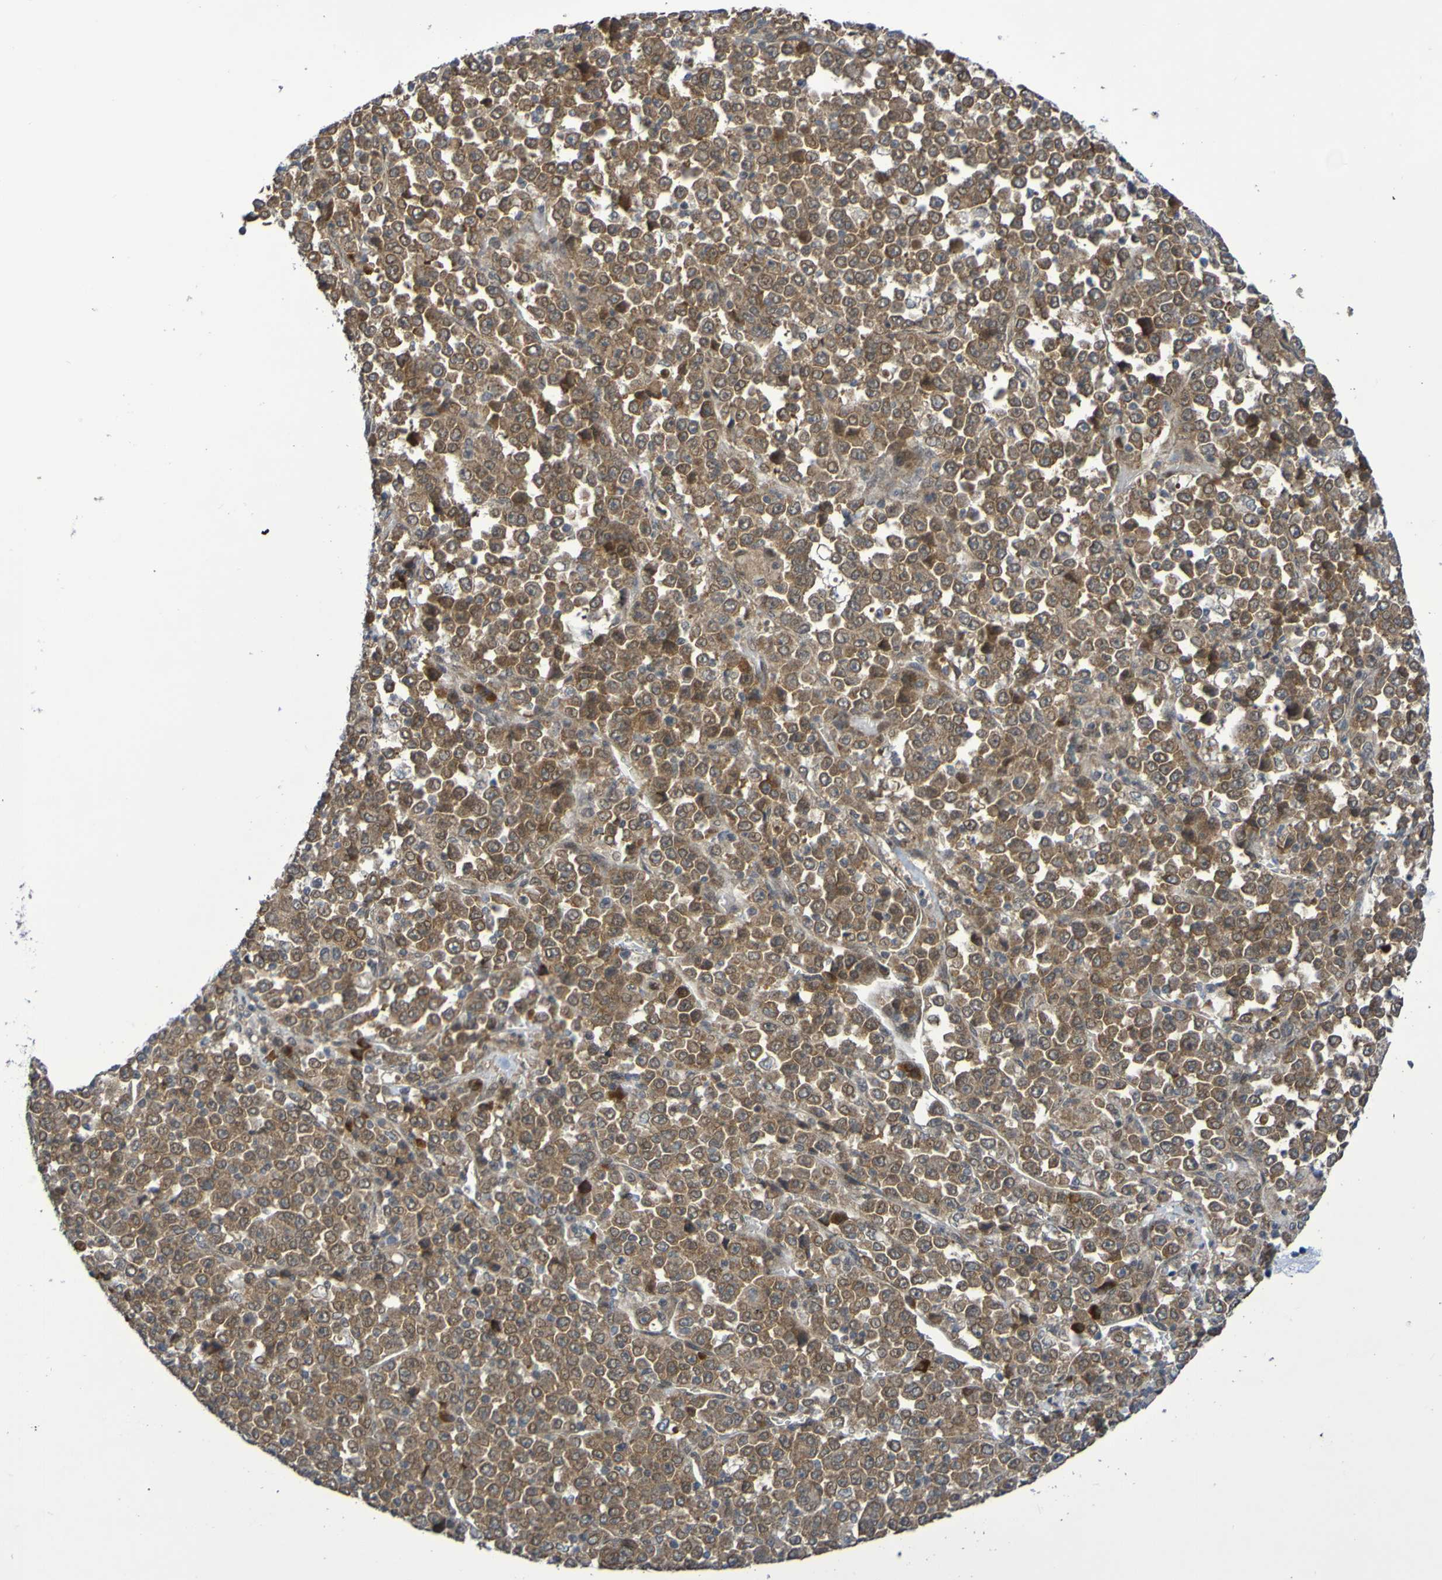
{"staining": {"intensity": "moderate", "quantity": ">75%", "location": "cytoplasmic/membranous"}, "tissue": "stomach cancer", "cell_type": "Tumor cells", "image_type": "cancer", "snomed": [{"axis": "morphology", "description": "Normal tissue, NOS"}, {"axis": "morphology", "description": "Adenocarcinoma, NOS"}, {"axis": "topography", "description": "Stomach, upper"}, {"axis": "topography", "description": "Stomach"}], "caption": "The micrograph shows immunohistochemical staining of stomach cancer. There is moderate cytoplasmic/membranous staining is appreciated in about >75% of tumor cells.", "gene": "ITLN1", "patient": {"sex": "male", "age": 59}}